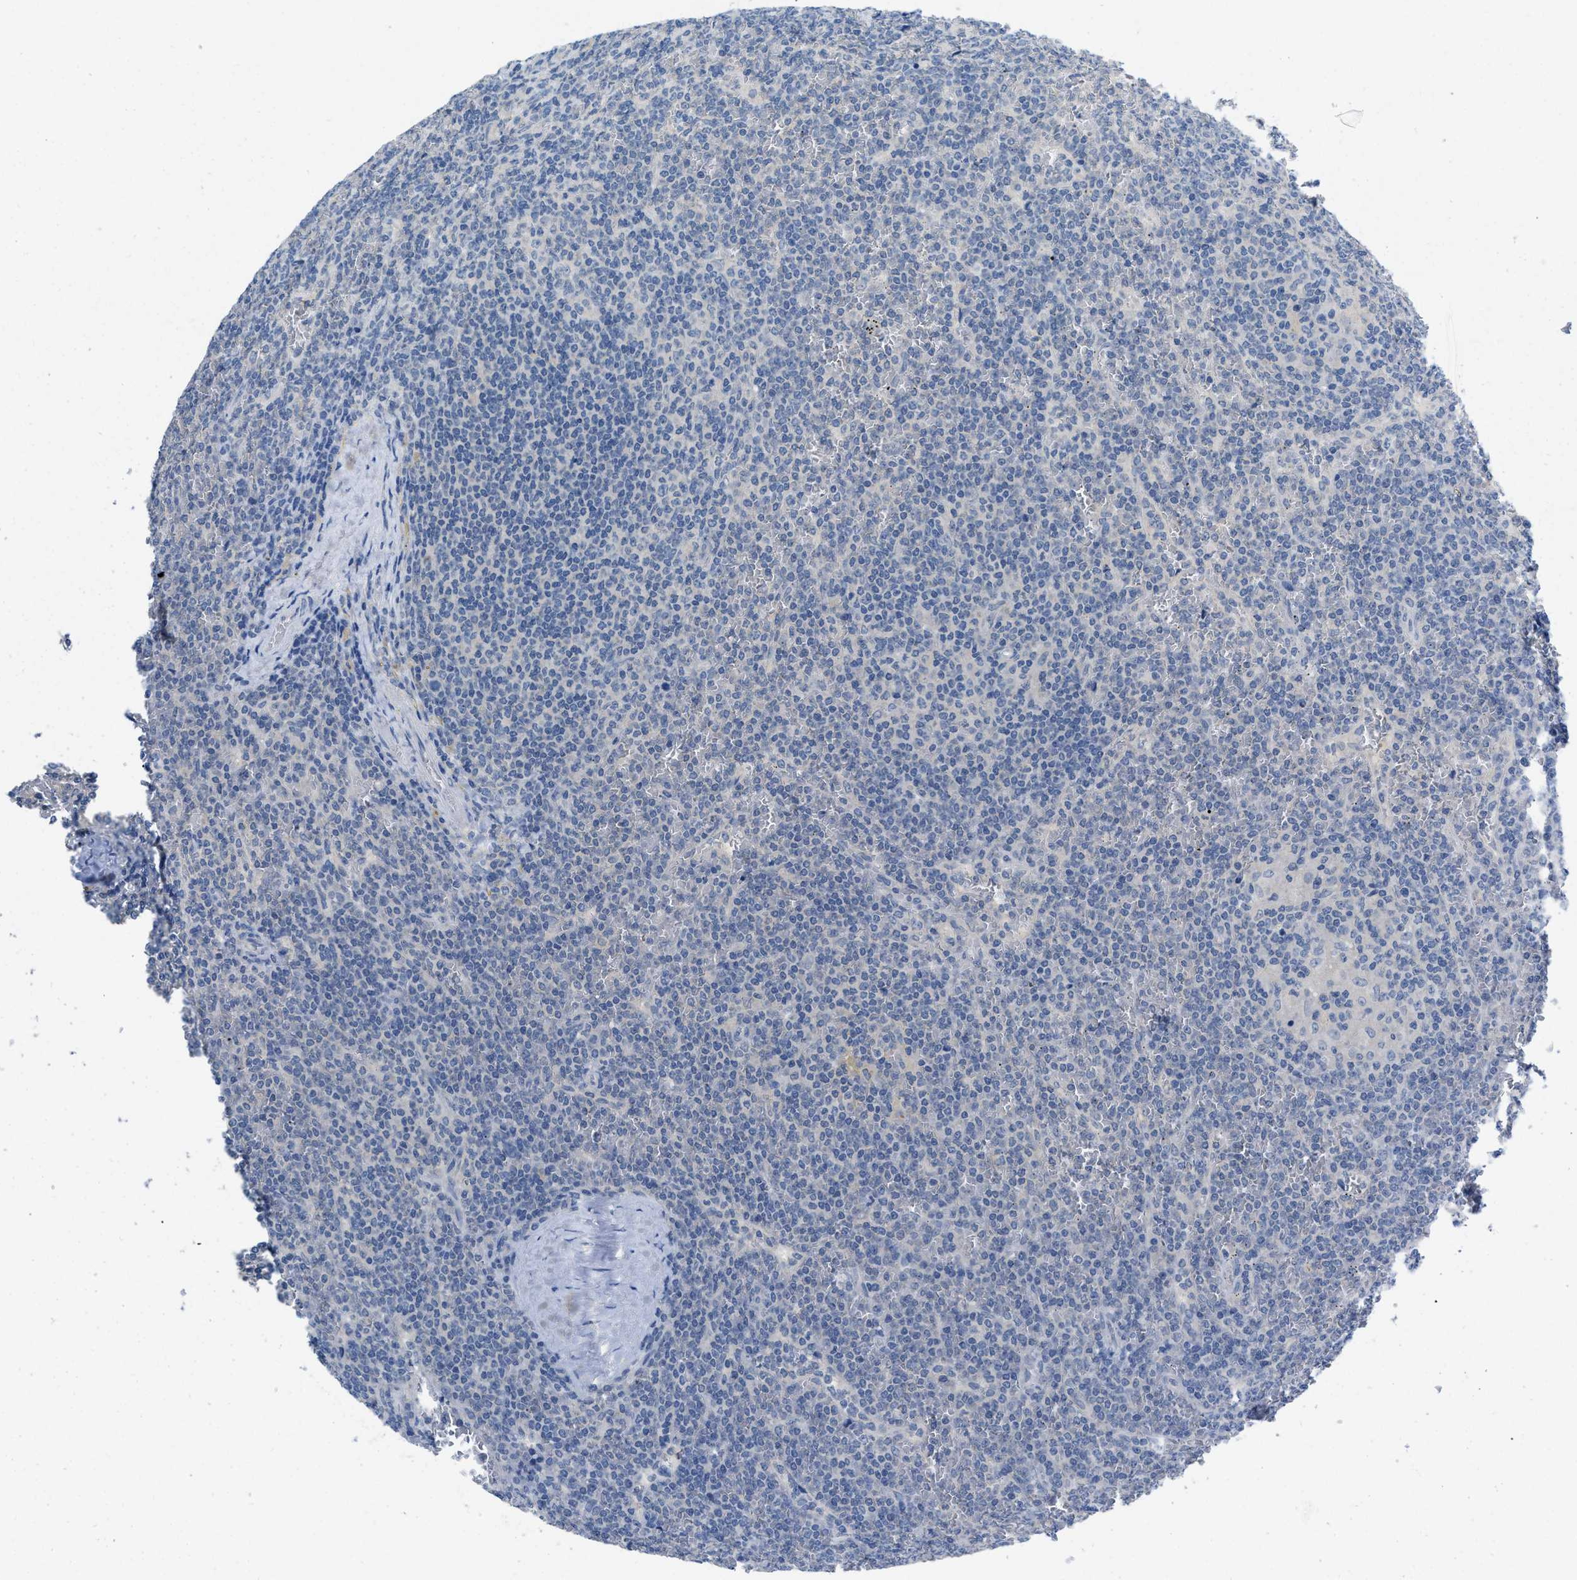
{"staining": {"intensity": "negative", "quantity": "none", "location": "none"}, "tissue": "lymphoma", "cell_type": "Tumor cells", "image_type": "cancer", "snomed": [{"axis": "morphology", "description": "Malignant lymphoma, non-Hodgkin's type, Low grade"}, {"axis": "topography", "description": "Spleen"}], "caption": "There is no significant positivity in tumor cells of lymphoma. (Stains: DAB (3,3'-diaminobenzidine) IHC with hematoxylin counter stain, Microscopy: brightfield microscopy at high magnification).", "gene": "PYY", "patient": {"sex": "female", "age": 19}}